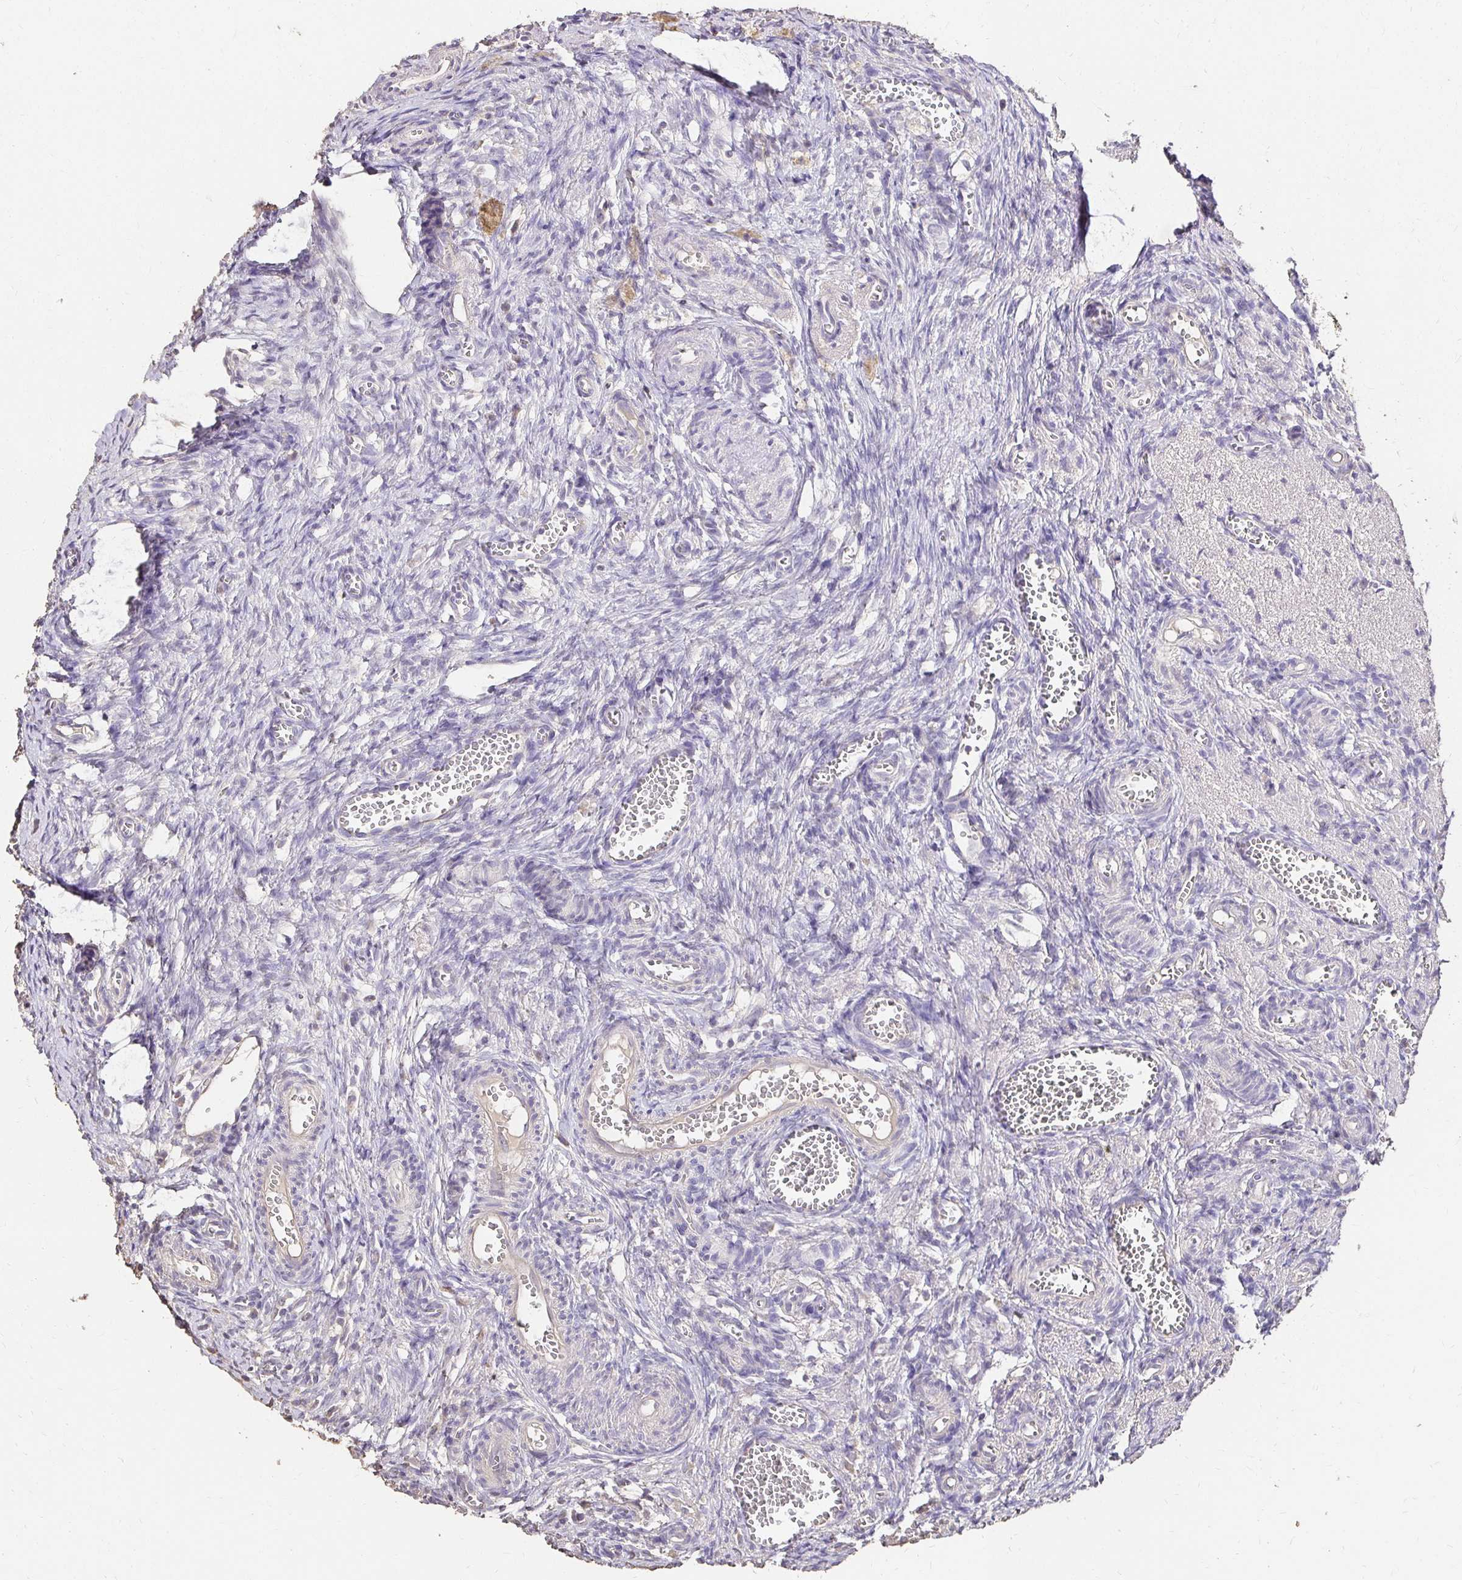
{"staining": {"intensity": "negative", "quantity": "none", "location": "none"}, "tissue": "ovary", "cell_type": "Ovarian stroma cells", "image_type": "normal", "snomed": [{"axis": "morphology", "description": "Normal tissue, NOS"}, {"axis": "topography", "description": "Ovary"}], "caption": "Human ovary stained for a protein using immunohistochemistry (IHC) shows no positivity in ovarian stroma cells.", "gene": "UGT1A6", "patient": {"sex": "female", "age": 41}}